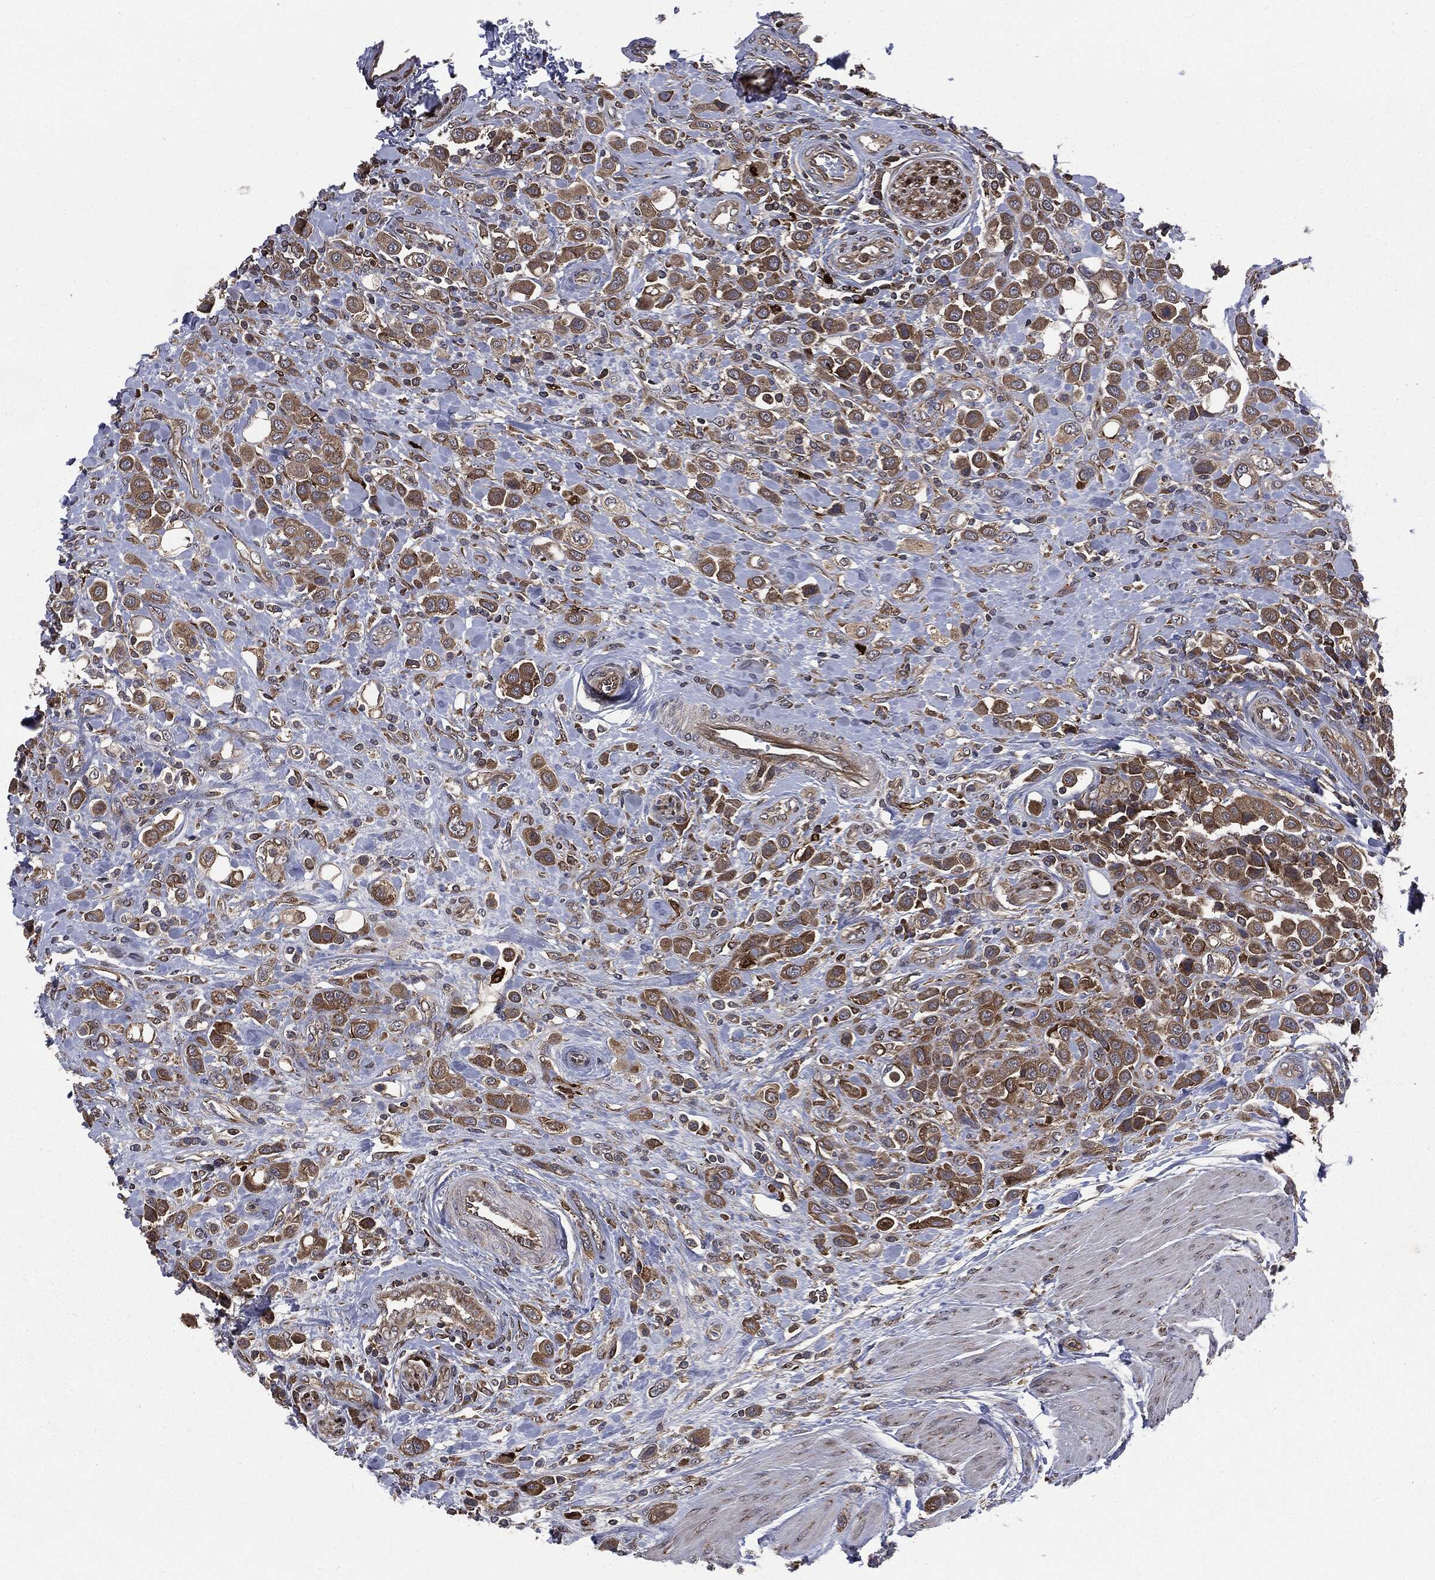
{"staining": {"intensity": "moderate", "quantity": ">75%", "location": "cytoplasmic/membranous"}, "tissue": "urothelial cancer", "cell_type": "Tumor cells", "image_type": "cancer", "snomed": [{"axis": "morphology", "description": "Urothelial carcinoma, High grade"}, {"axis": "topography", "description": "Urinary bladder"}], "caption": "IHC of urothelial cancer reveals medium levels of moderate cytoplasmic/membranous expression in about >75% of tumor cells. The protein is stained brown, and the nuclei are stained in blue (DAB IHC with brightfield microscopy, high magnification).", "gene": "PLOD3", "patient": {"sex": "male", "age": 50}}